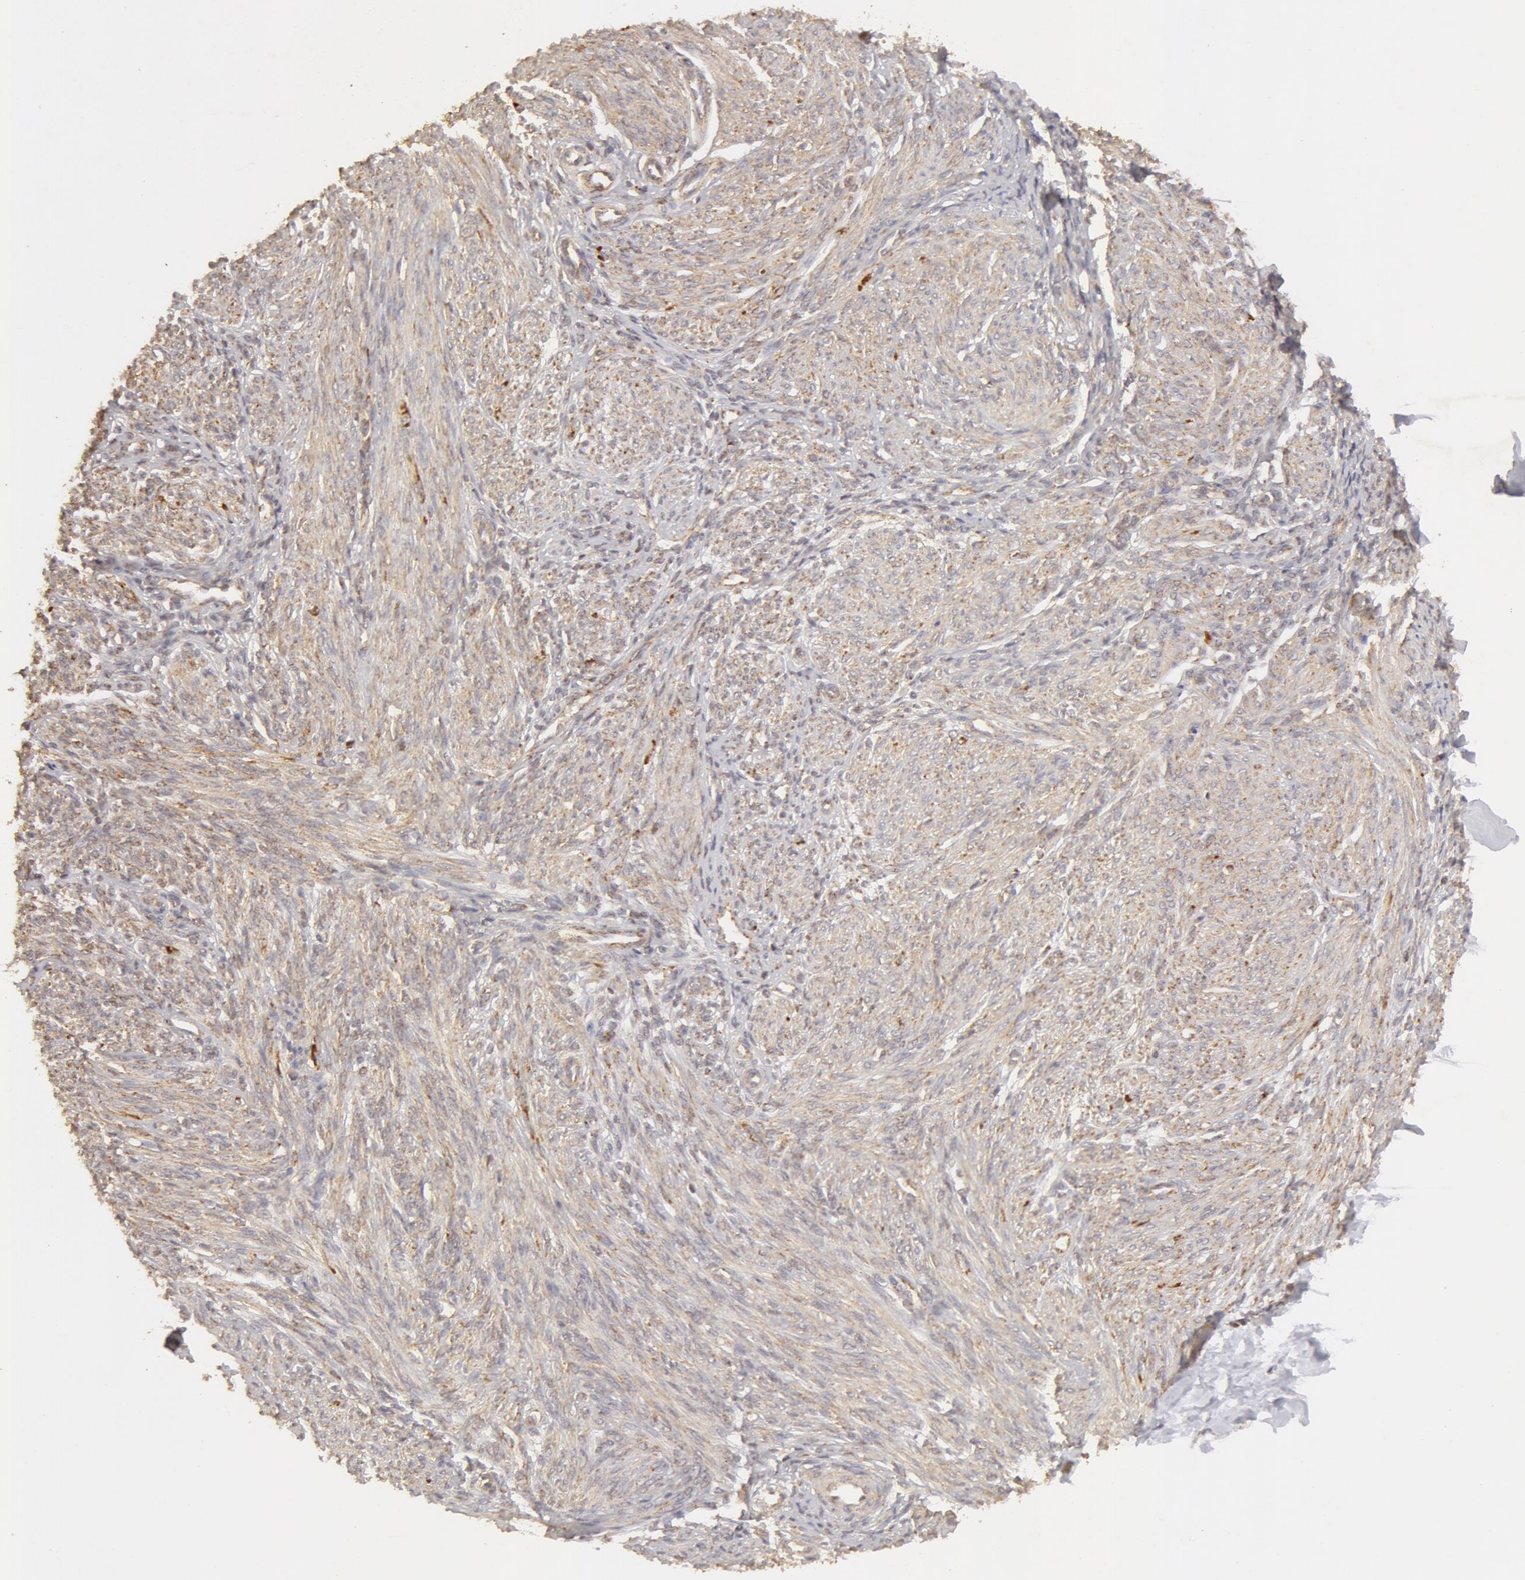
{"staining": {"intensity": "negative", "quantity": "none", "location": "none"}, "tissue": "endometrium", "cell_type": "Cells in endometrial stroma", "image_type": "normal", "snomed": [{"axis": "morphology", "description": "Normal tissue, NOS"}, {"axis": "topography", "description": "Endometrium"}], "caption": "Cells in endometrial stroma are negative for brown protein staining in unremarkable endometrium.", "gene": "ADPRH", "patient": {"sex": "female", "age": 82}}